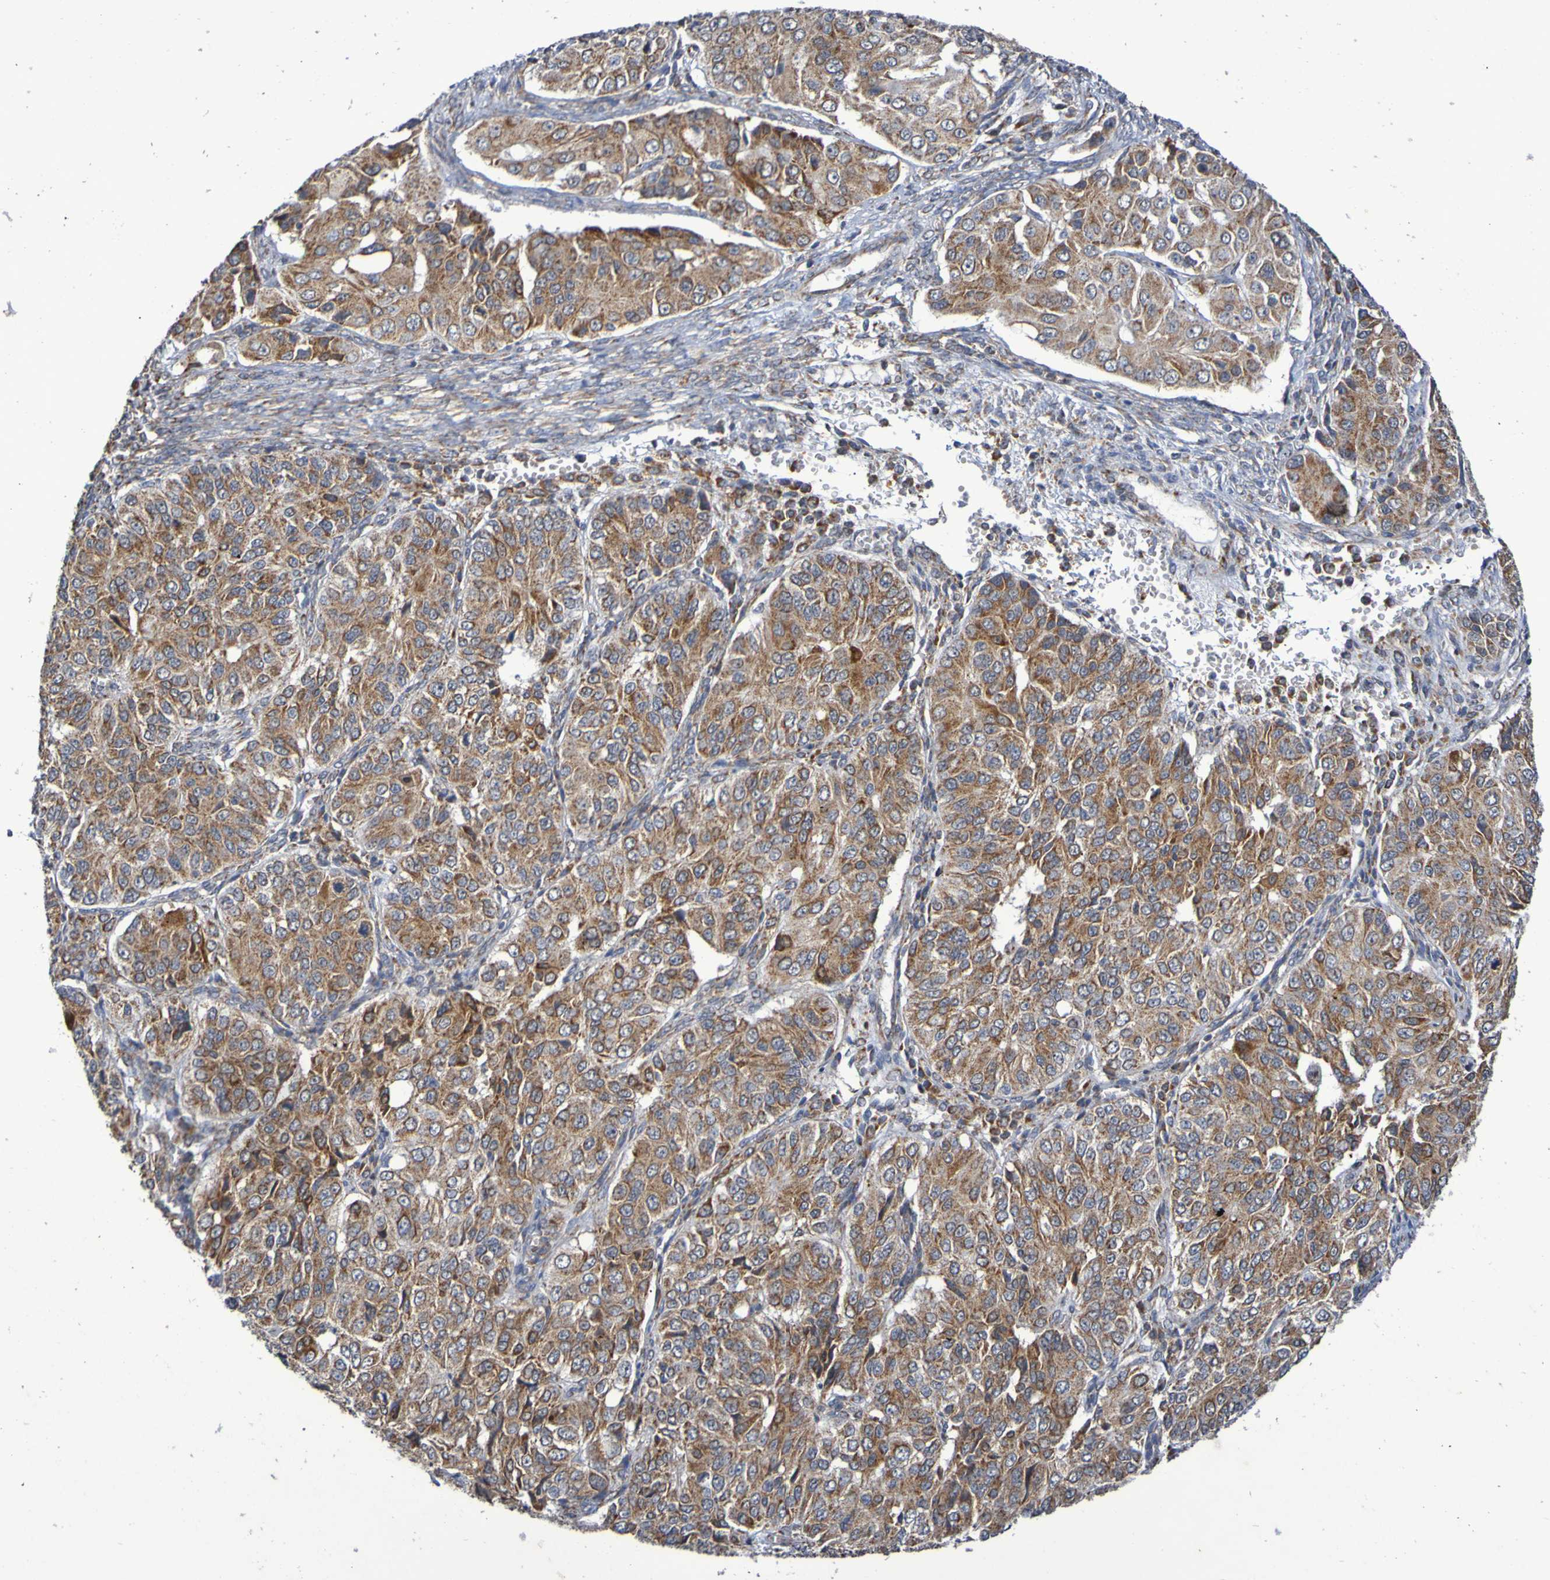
{"staining": {"intensity": "moderate", "quantity": ">75%", "location": "cytoplasmic/membranous"}, "tissue": "ovarian cancer", "cell_type": "Tumor cells", "image_type": "cancer", "snomed": [{"axis": "morphology", "description": "Carcinoma, endometroid"}, {"axis": "topography", "description": "Ovary"}], "caption": "The image demonstrates immunohistochemical staining of ovarian cancer. There is moderate cytoplasmic/membranous staining is identified in about >75% of tumor cells. (DAB = brown stain, brightfield microscopy at high magnification).", "gene": "DVL1", "patient": {"sex": "female", "age": 51}}